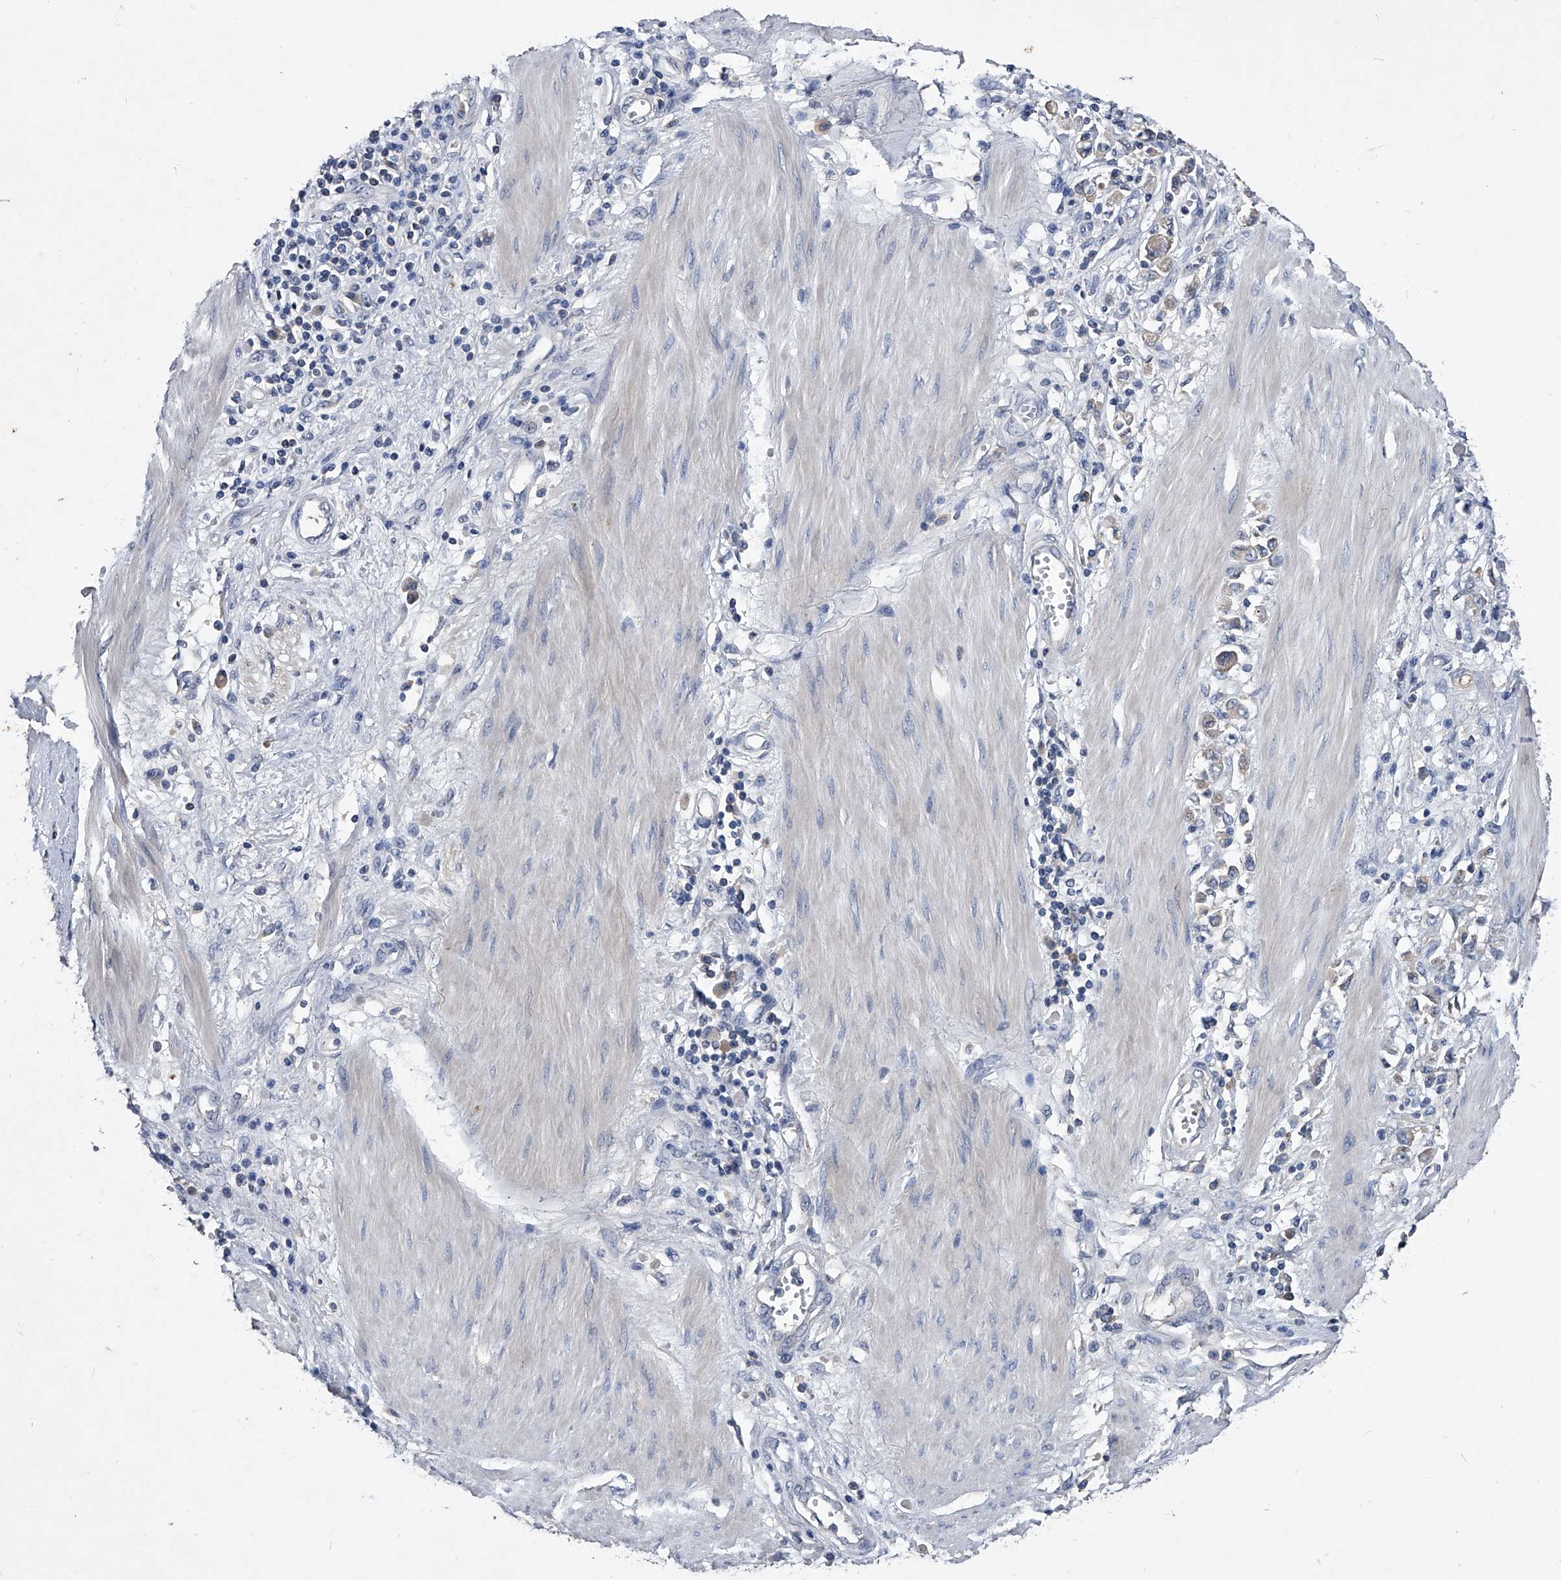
{"staining": {"intensity": "negative", "quantity": "none", "location": "none"}, "tissue": "stomach cancer", "cell_type": "Tumor cells", "image_type": "cancer", "snomed": [{"axis": "morphology", "description": "Adenocarcinoma, NOS"}, {"axis": "topography", "description": "Stomach"}], "caption": "Image shows no significant protein staining in tumor cells of stomach cancer.", "gene": "C5", "patient": {"sex": "female", "age": 76}}